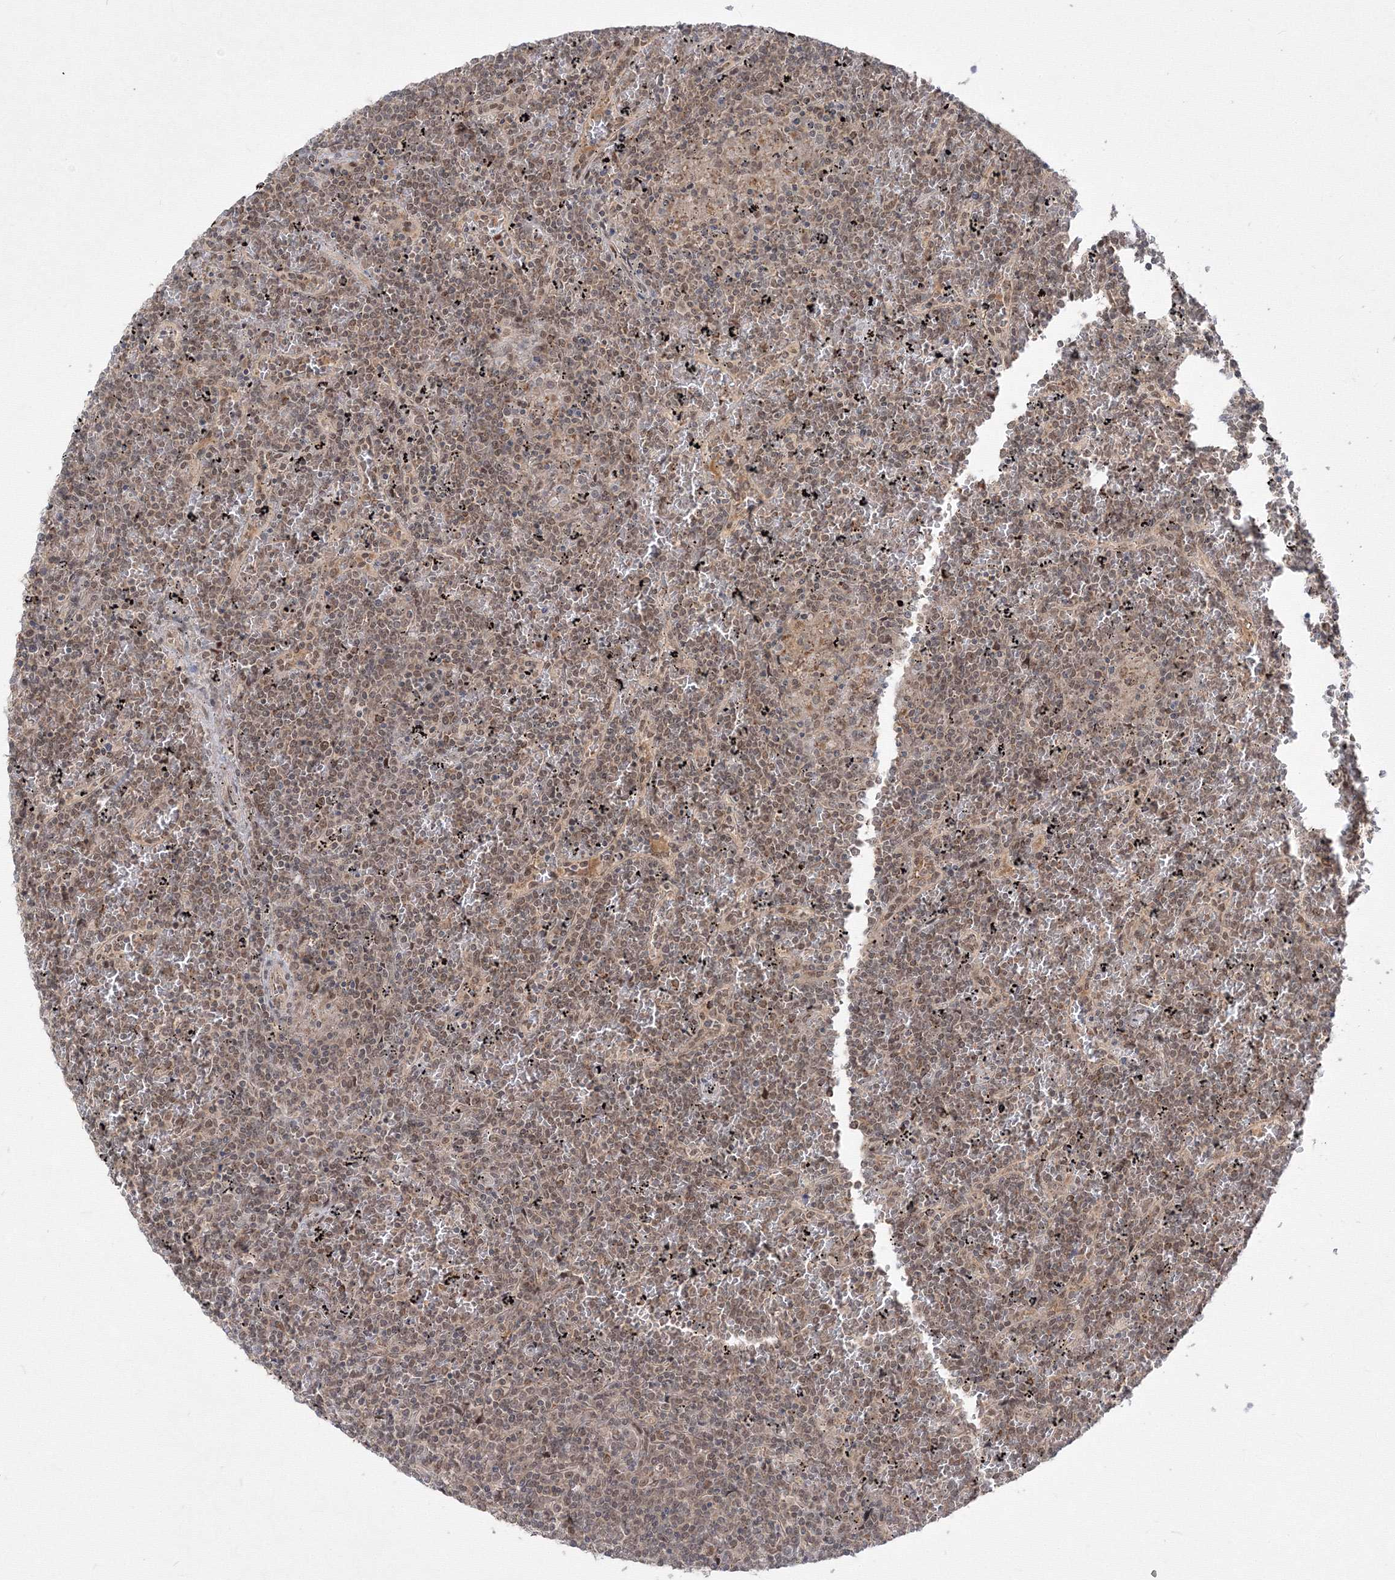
{"staining": {"intensity": "moderate", "quantity": ">75%", "location": "nuclear"}, "tissue": "lymphoma", "cell_type": "Tumor cells", "image_type": "cancer", "snomed": [{"axis": "morphology", "description": "Malignant lymphoma, non-Hodgkin's type, Low grade"}, {"axis": "topography", "description": "Spleen"}], "caption": "Immunohistochemistry (IHC) photomicrograph of neoplastic tissue: human malignant lymphoma, non-Hodgkin's type (low-grade) stained using immunohistochemistry (IHC) displays medium levels of moderate protein expression localized specifically in the nuclear of tumor cells, appearing as a nuclear brown color.", "gene": "COPS4", "patient": {"sex": "female", "age": 19}}